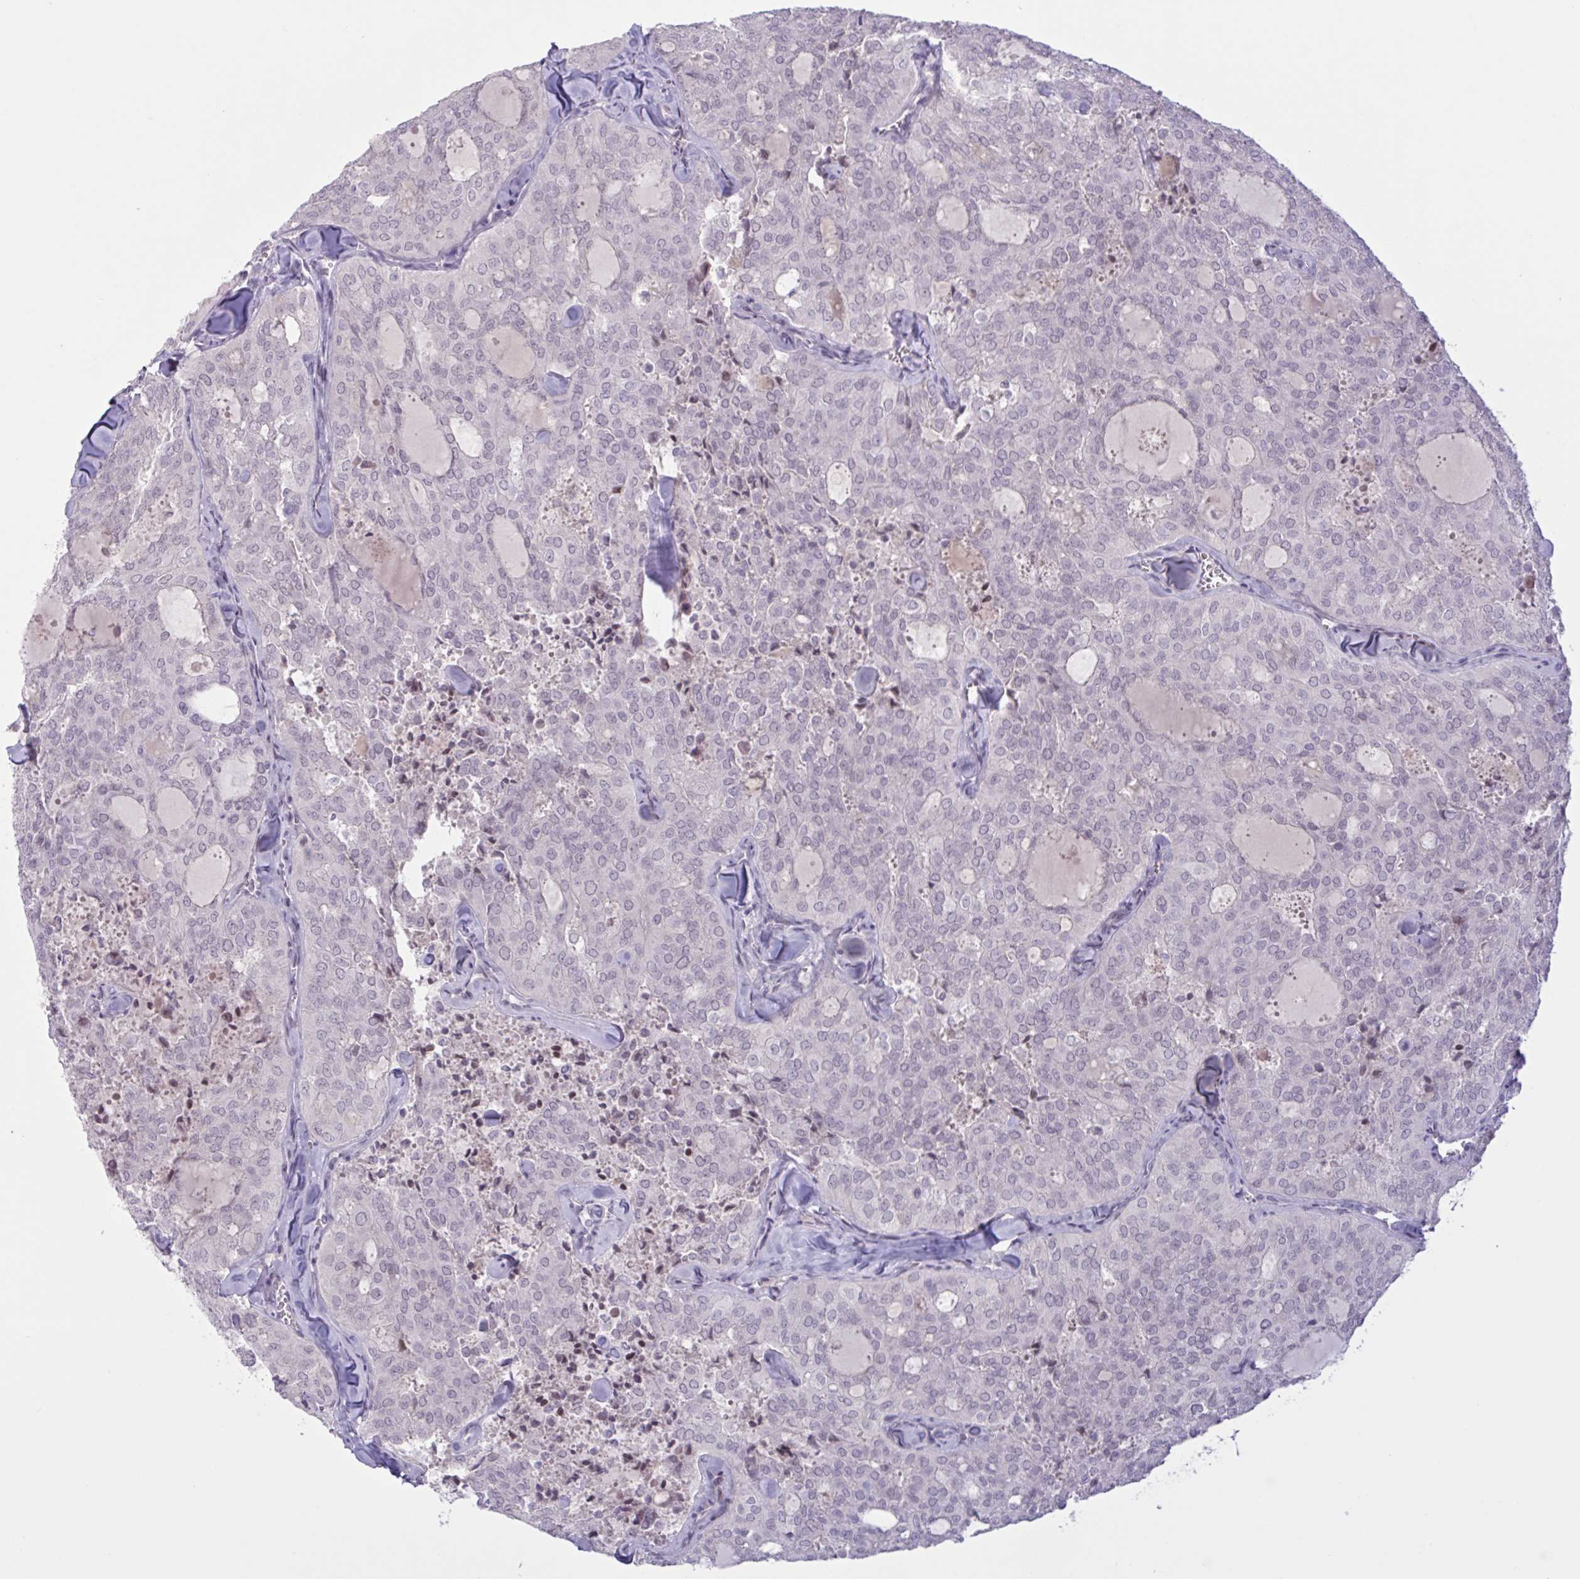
{"staining": {"intensity": "negative", "quantity": "none", "location": "none"}, "tissue": "thyroid cancer", "cell_type": "Tumor cells", "image_type": "cancer", "snomed": [{"axis": "morphology", "description": "Follicular adenoma carcinoma, NOS"}, {"axis": "topography", "description": "Thyroid gland"}], "caption": "This is an immunohistochemistry (IHC) micrograph of follicular adenoma carcinoma (thyroid). There is no staining in tumor cells.", "gene": "RFPL4B", "patient": {"sex": "male", "age": 75}}